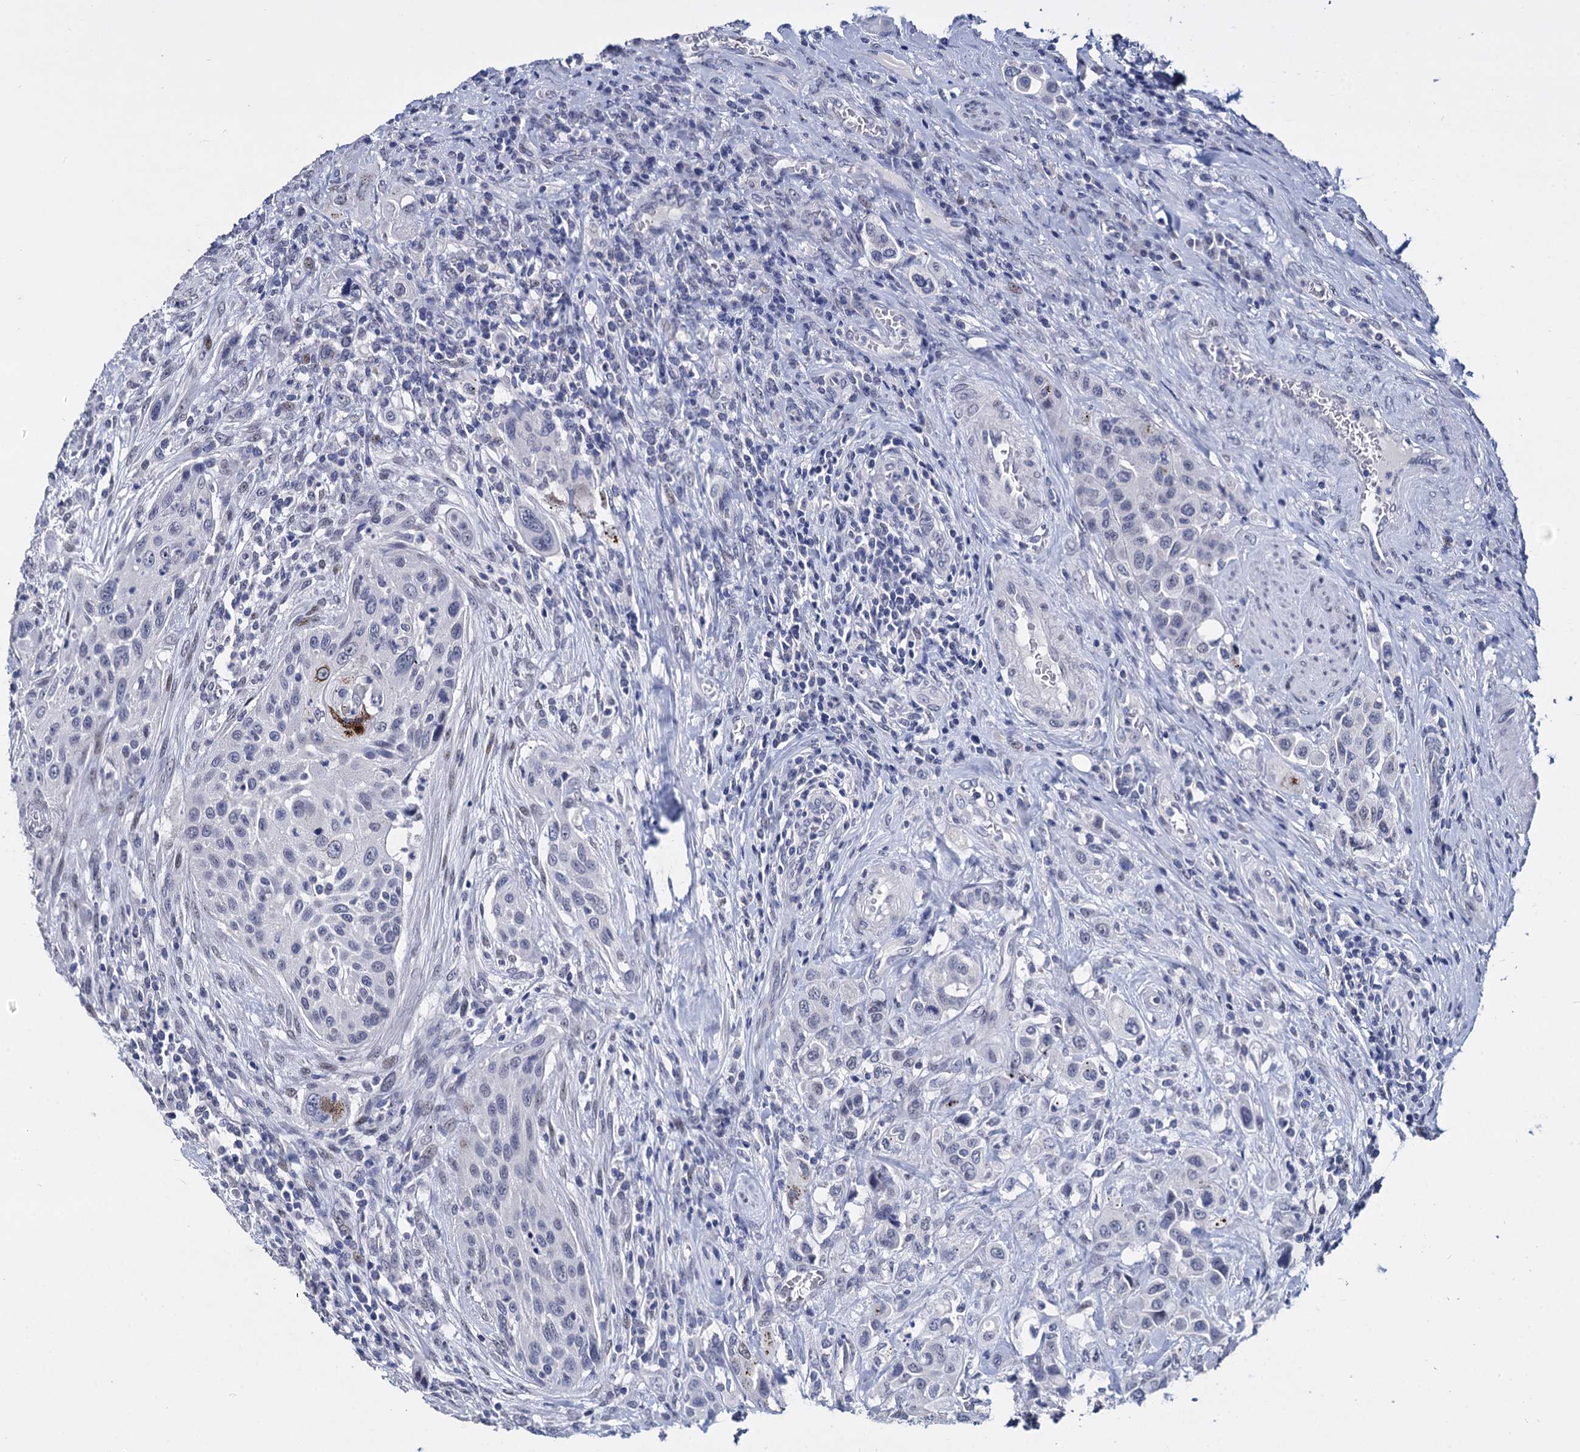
{"staining": {"intensity": "negative", "quantity": "none", "location": "none"}, "tissue": "urothelial cancer", "cell_type": "Tumor cells", "image_type": "cancer", "snomed": [{"axis": "morphology", "description": "Urothelial carcinoma, High grade"}, {"axis": "topography", "description": "Urinary bladder"}], "caption": "A histopathology image of human high-grade urothelial carcinoma is negative for staining in tumor cells.", "gene": "MAGEA4", "patient": {"sex": "male", "age": 50}}